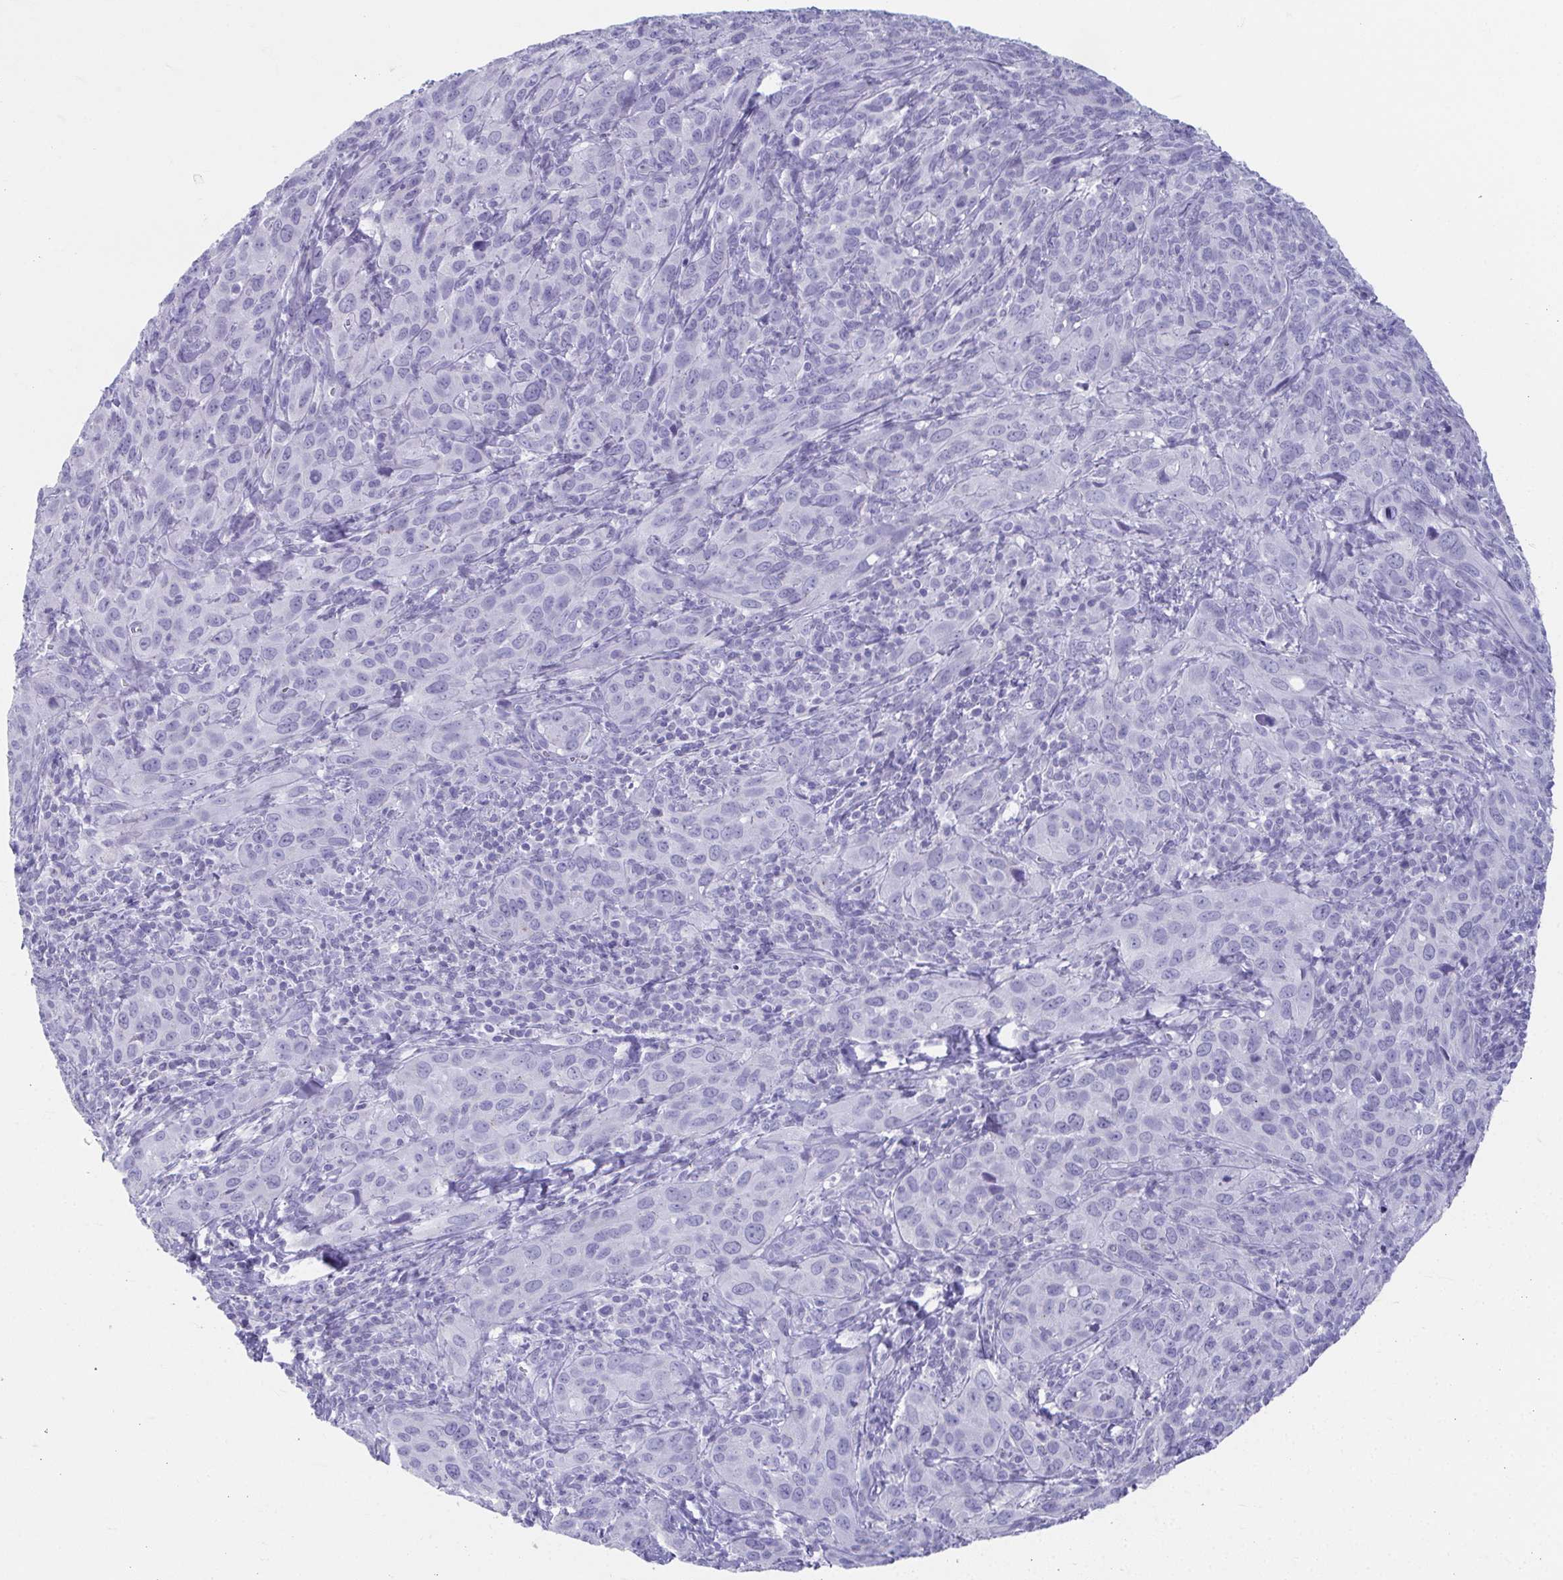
{"staining": {"intensity": "negative", "quantity": "none", "location": "none"}, "tissue": "cervical cancer", "cell_type": "Tumor cells", "image_type": "cancer", "snomed": [{"axis": "morphology", "description": "Normal tissue, NOS"}, {"axis": "morphology", "description": "Squamous cell carcinoma, NOS"}, {"axis": "topography", "description": "Cervix"}], "caption": "Immunohistochemistry of squamous cell carcinoma (cervical) displays no expression in tumor cells.", "gene": "GHRL", "patient": {"sex": "female", "age": 51}}